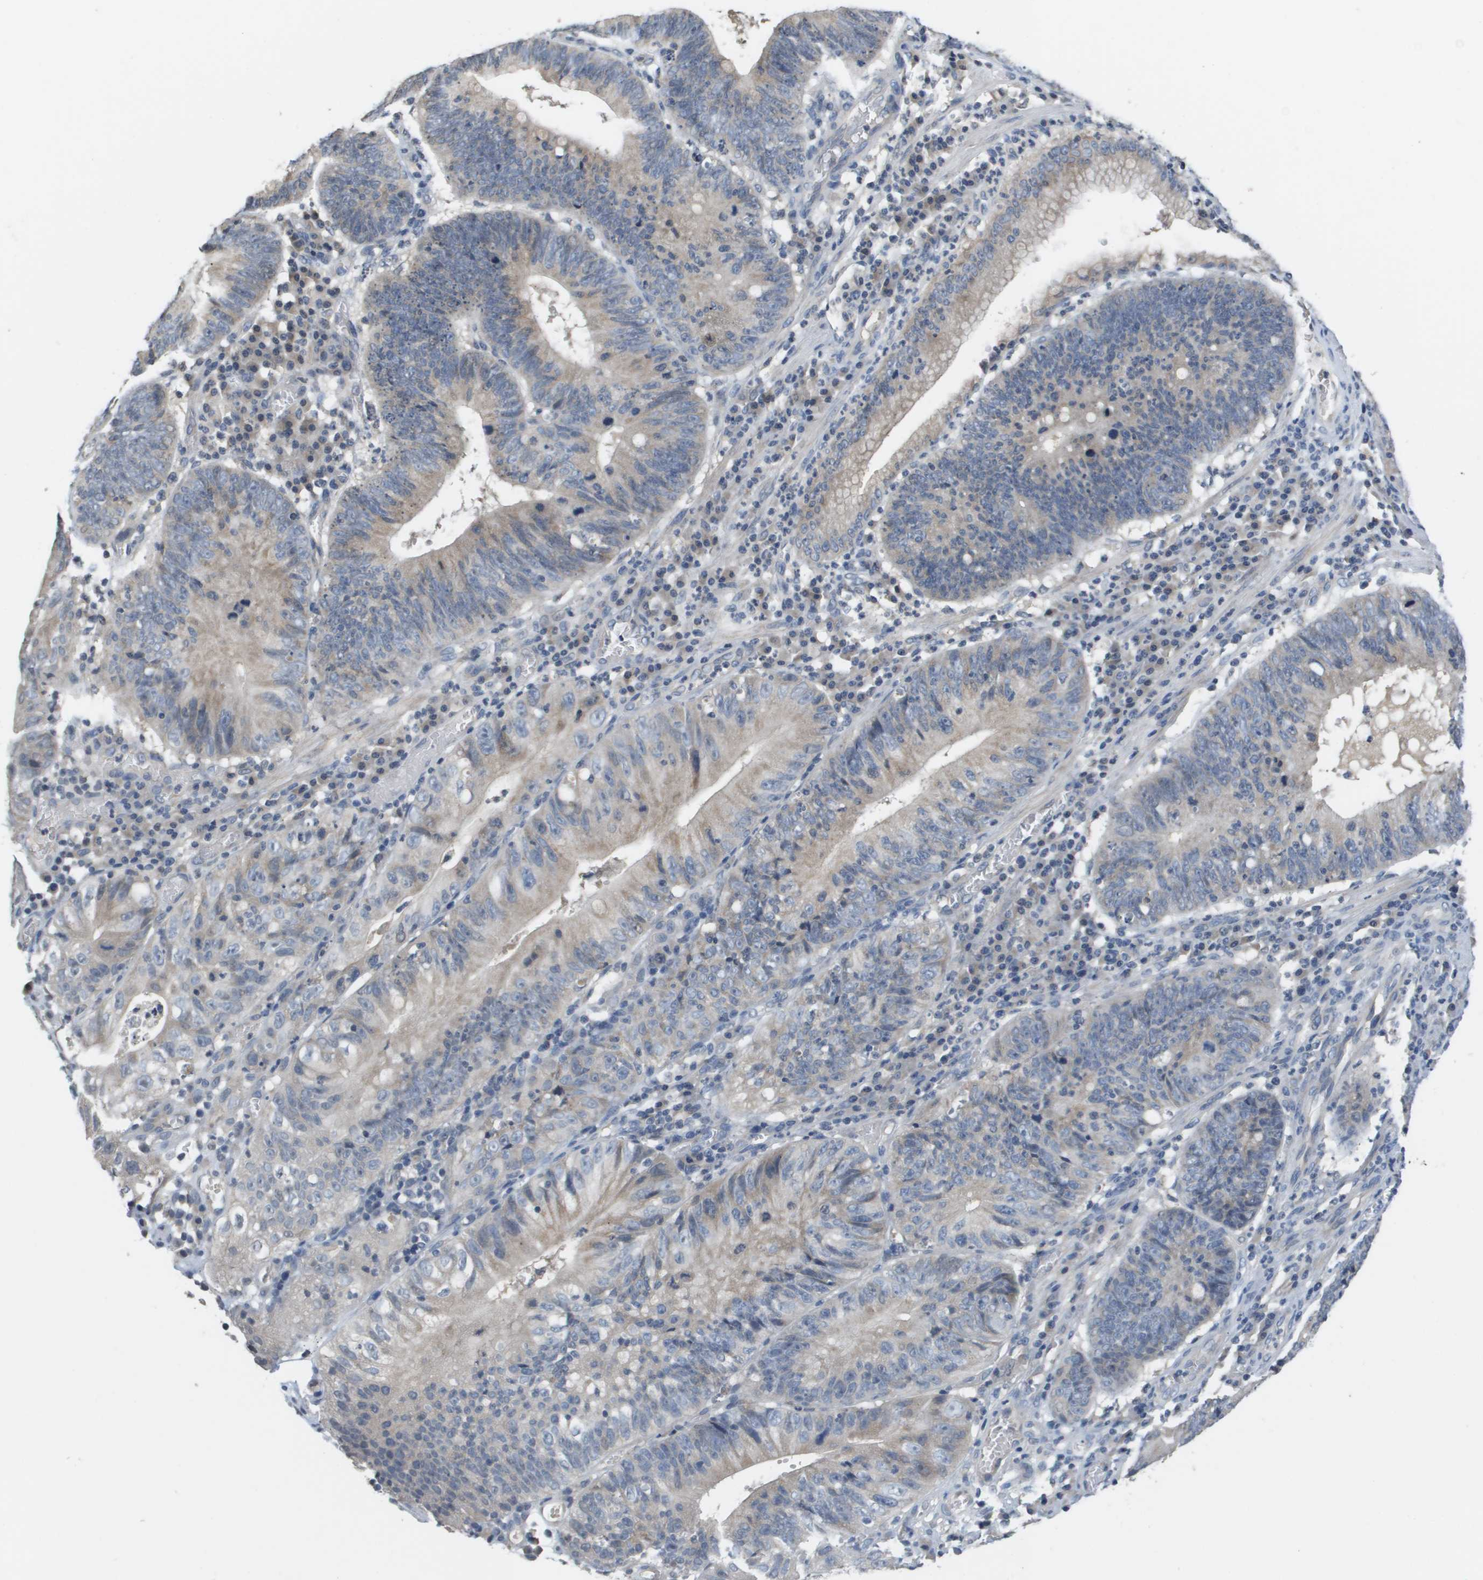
{"staining": {"intensity": "weak", "quantity": "<25%", "location": "cytoplasmic/membranous"}, "tissue": "stomach cancer", "cell_type": "Tumor cells", "image_type": "cancer", "snomed": [{"axis": "morphology", "description": "Adenocarcinoma, NOS"}, {"axis": "topography", "description": "Stomach"}], "caption": "This is a photomicrograph of IHC staining of stomach cancer (adenocarcinoma), which shows no positivity in tumor cells. (DAB (3,3'-diaminobenzidine) immunohistochemistry (IHC) with hematoxylin counter stain).", "gene": "CAPN11", "patient": {"sex": "male", "age": 59}}